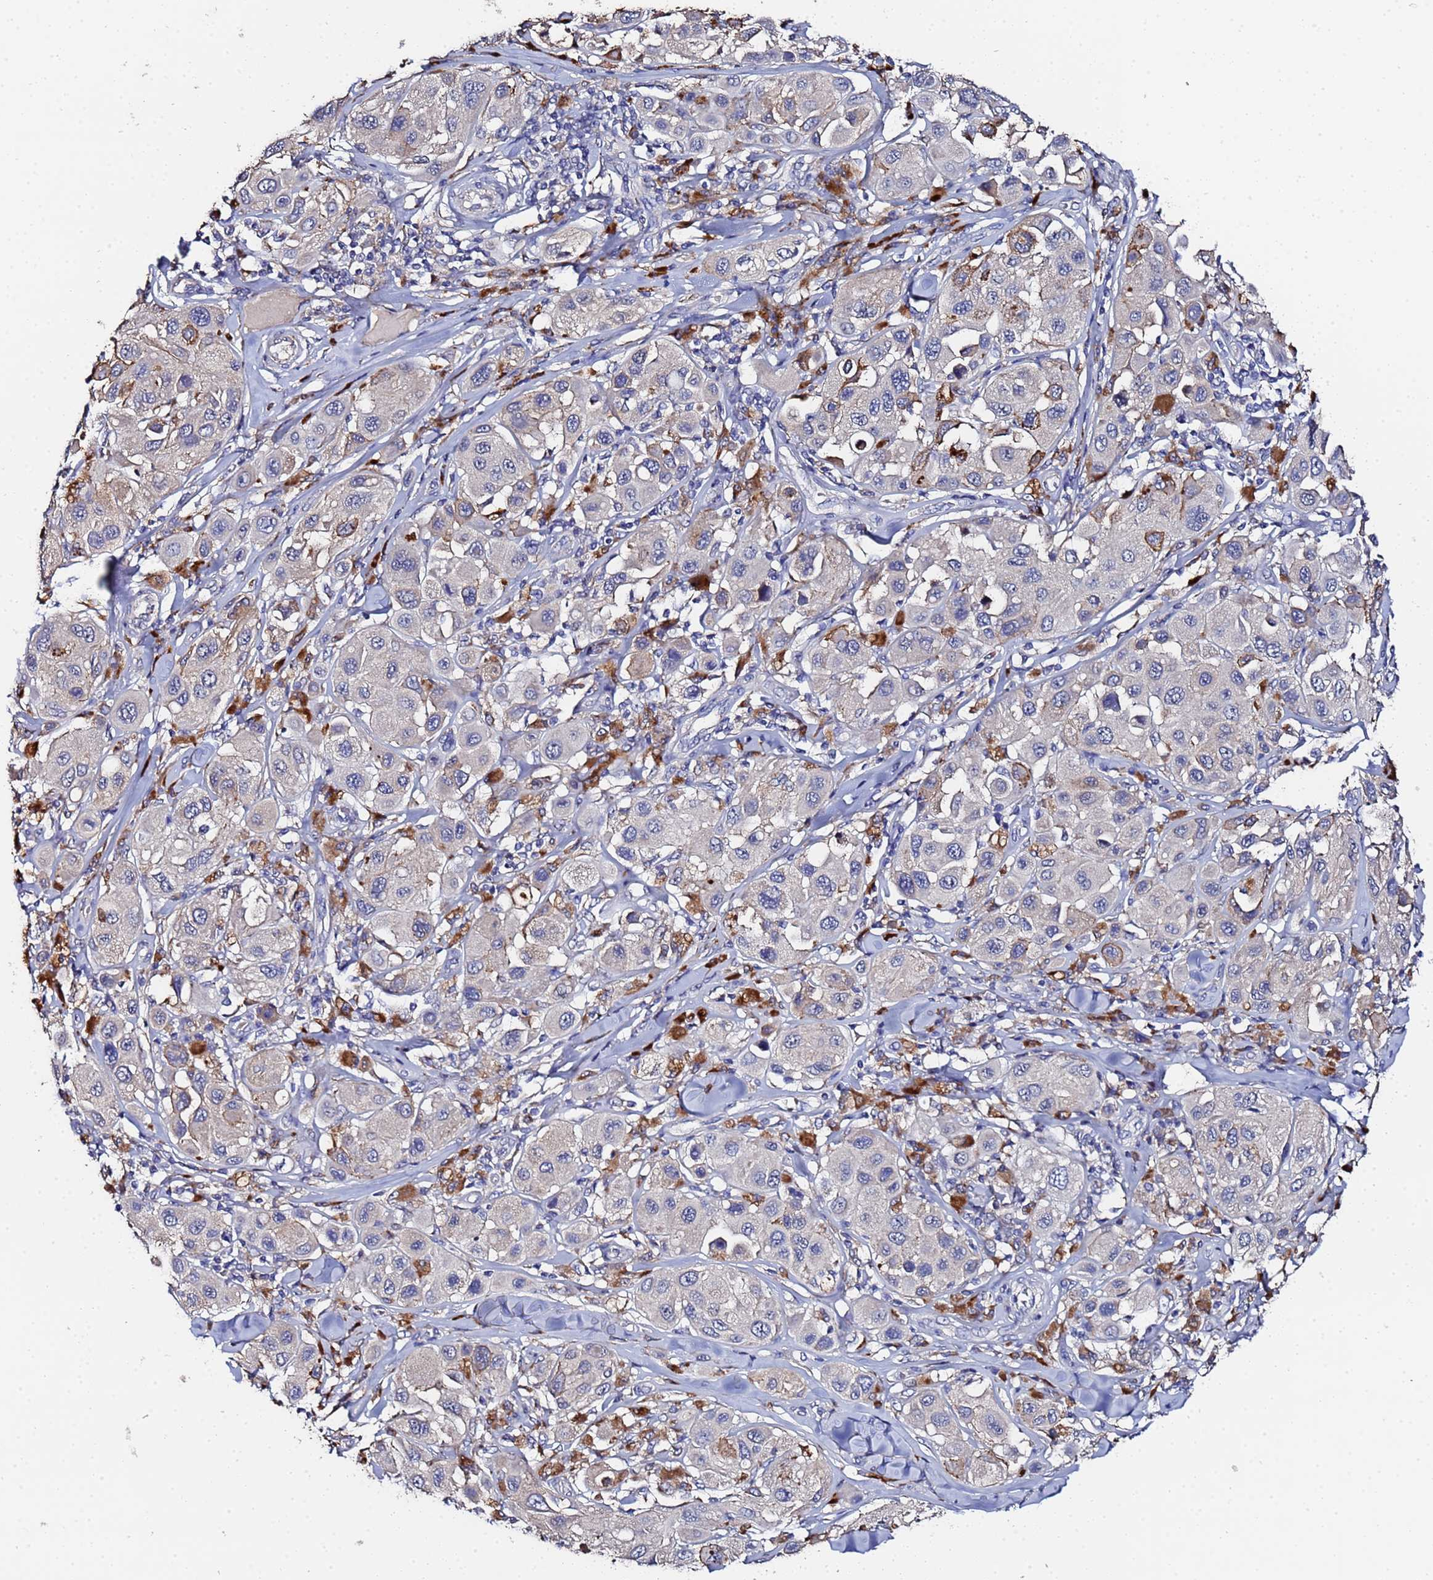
{"staining": {"intensity": "moderate", "quantity": "<25%", "location": "cytoplasmic/membranous"}, "tissue": "melanoma", "cell_type": "Tumor cells", "image_type": "cancer", "snomed": [{"axis": "morphology", "description": "Malignant melanoma, Metastatic site"}, {"axis": "topography", "description": "Skin"}], "caption": "Protein expression analysis of human malignant melanoma (metastatic site) reveals moderate cytoplasmic/membranous expression in about <25% of tumor cells.", "gene": "TCP10L", "patient": {"sex": "male", "age": 41}}